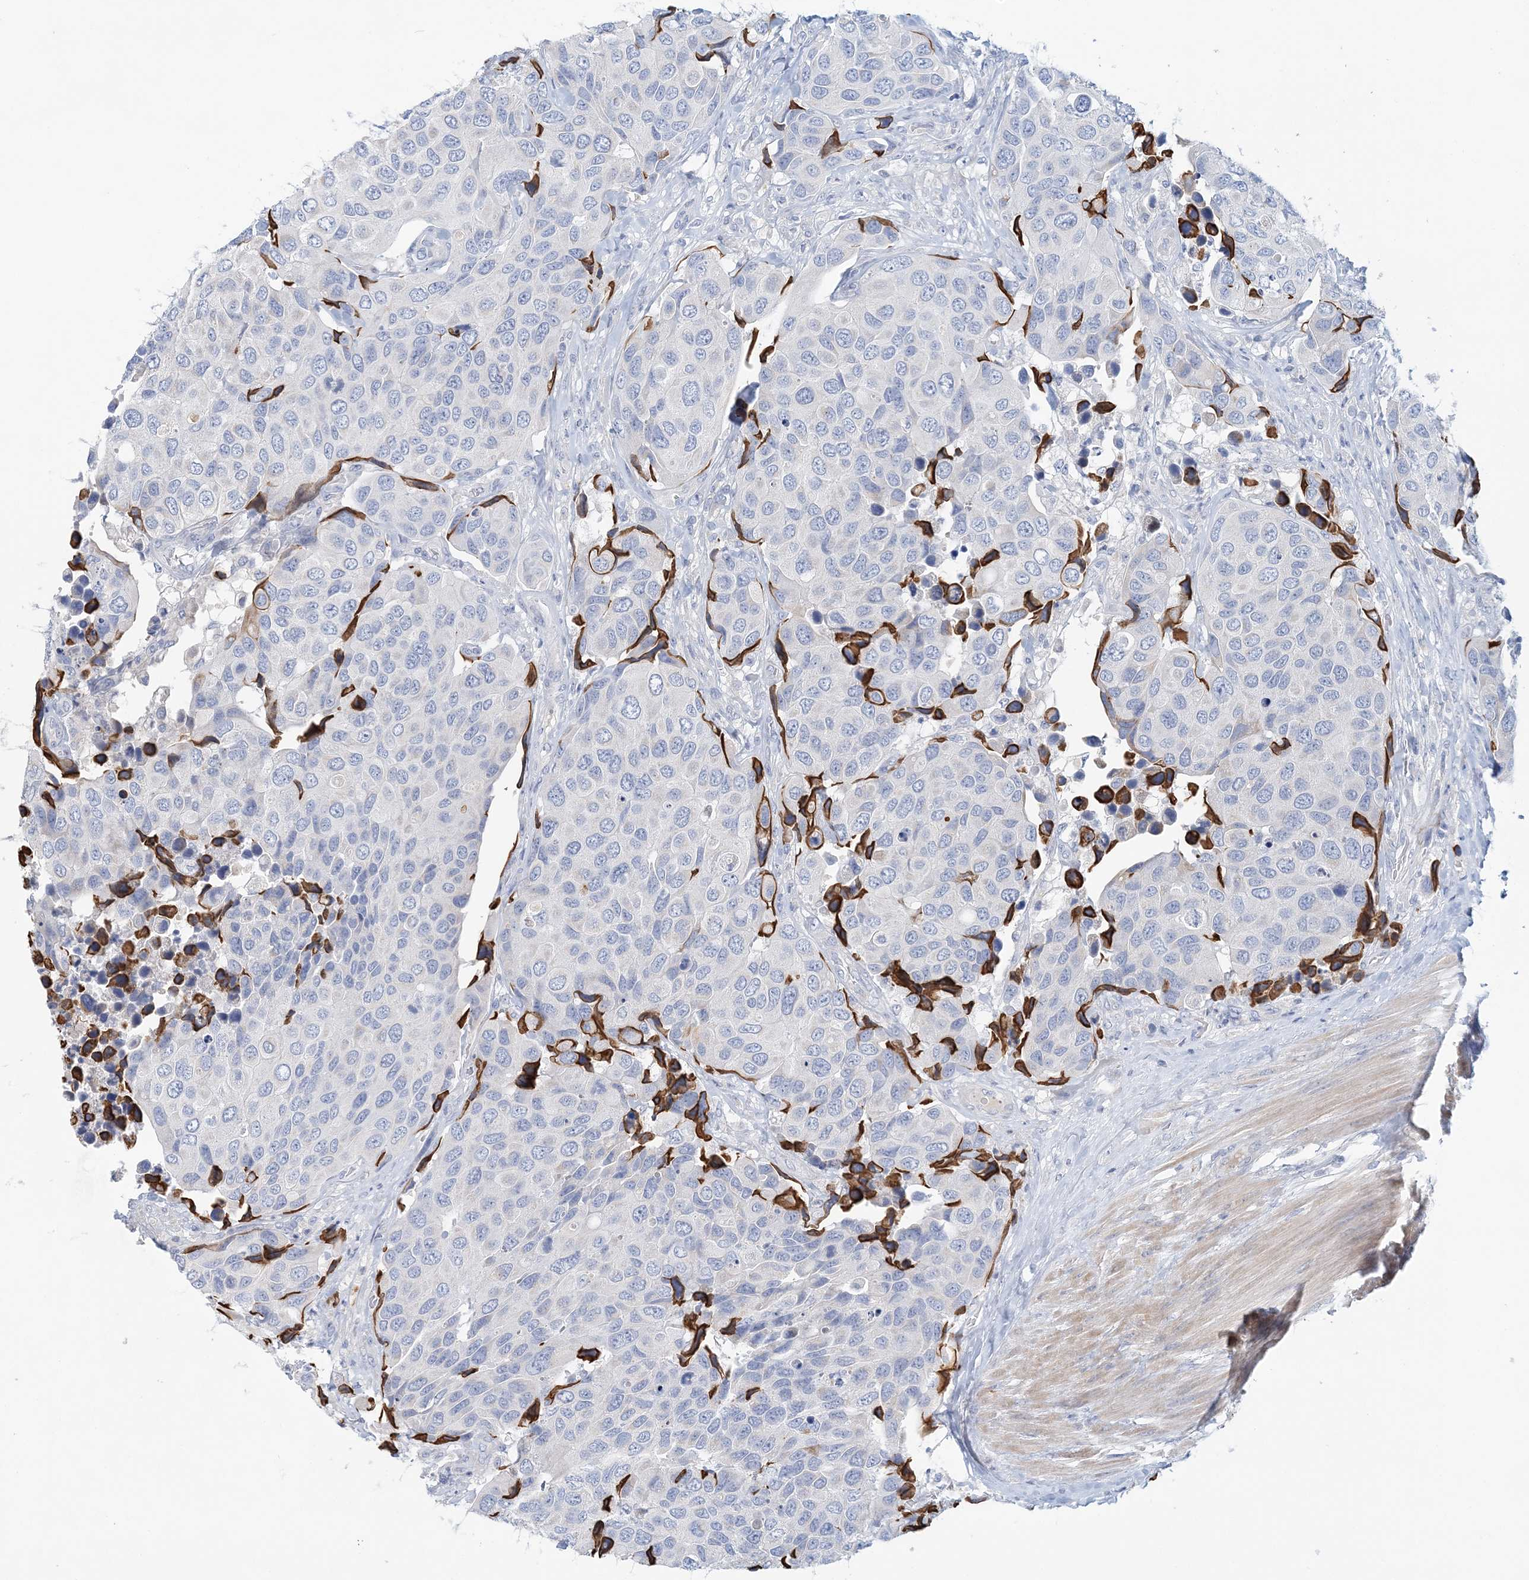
{"staining": {"intensity": "strong", "quantity": "<25%", "location": "cytoplasmic/membranous"}, "tissue": "urothelial cancer", "cell_type": "Tumor cells", "image_type": "cancer", "snomed": [{"axis": "morphology", "description": "Urothelial carcinoma, High grade"}, {"axis": "topography", "description": "Urinary bladder"}], "caption": "High-grade urothelial carcinoma was stained to show a protein in brown. There is medium levels of strong cytoplasmic/membranous expression in approximately <25% of tumor cells.", "gene": "LRRIQ4", "patient": {"sex": "male", "age": 74}}